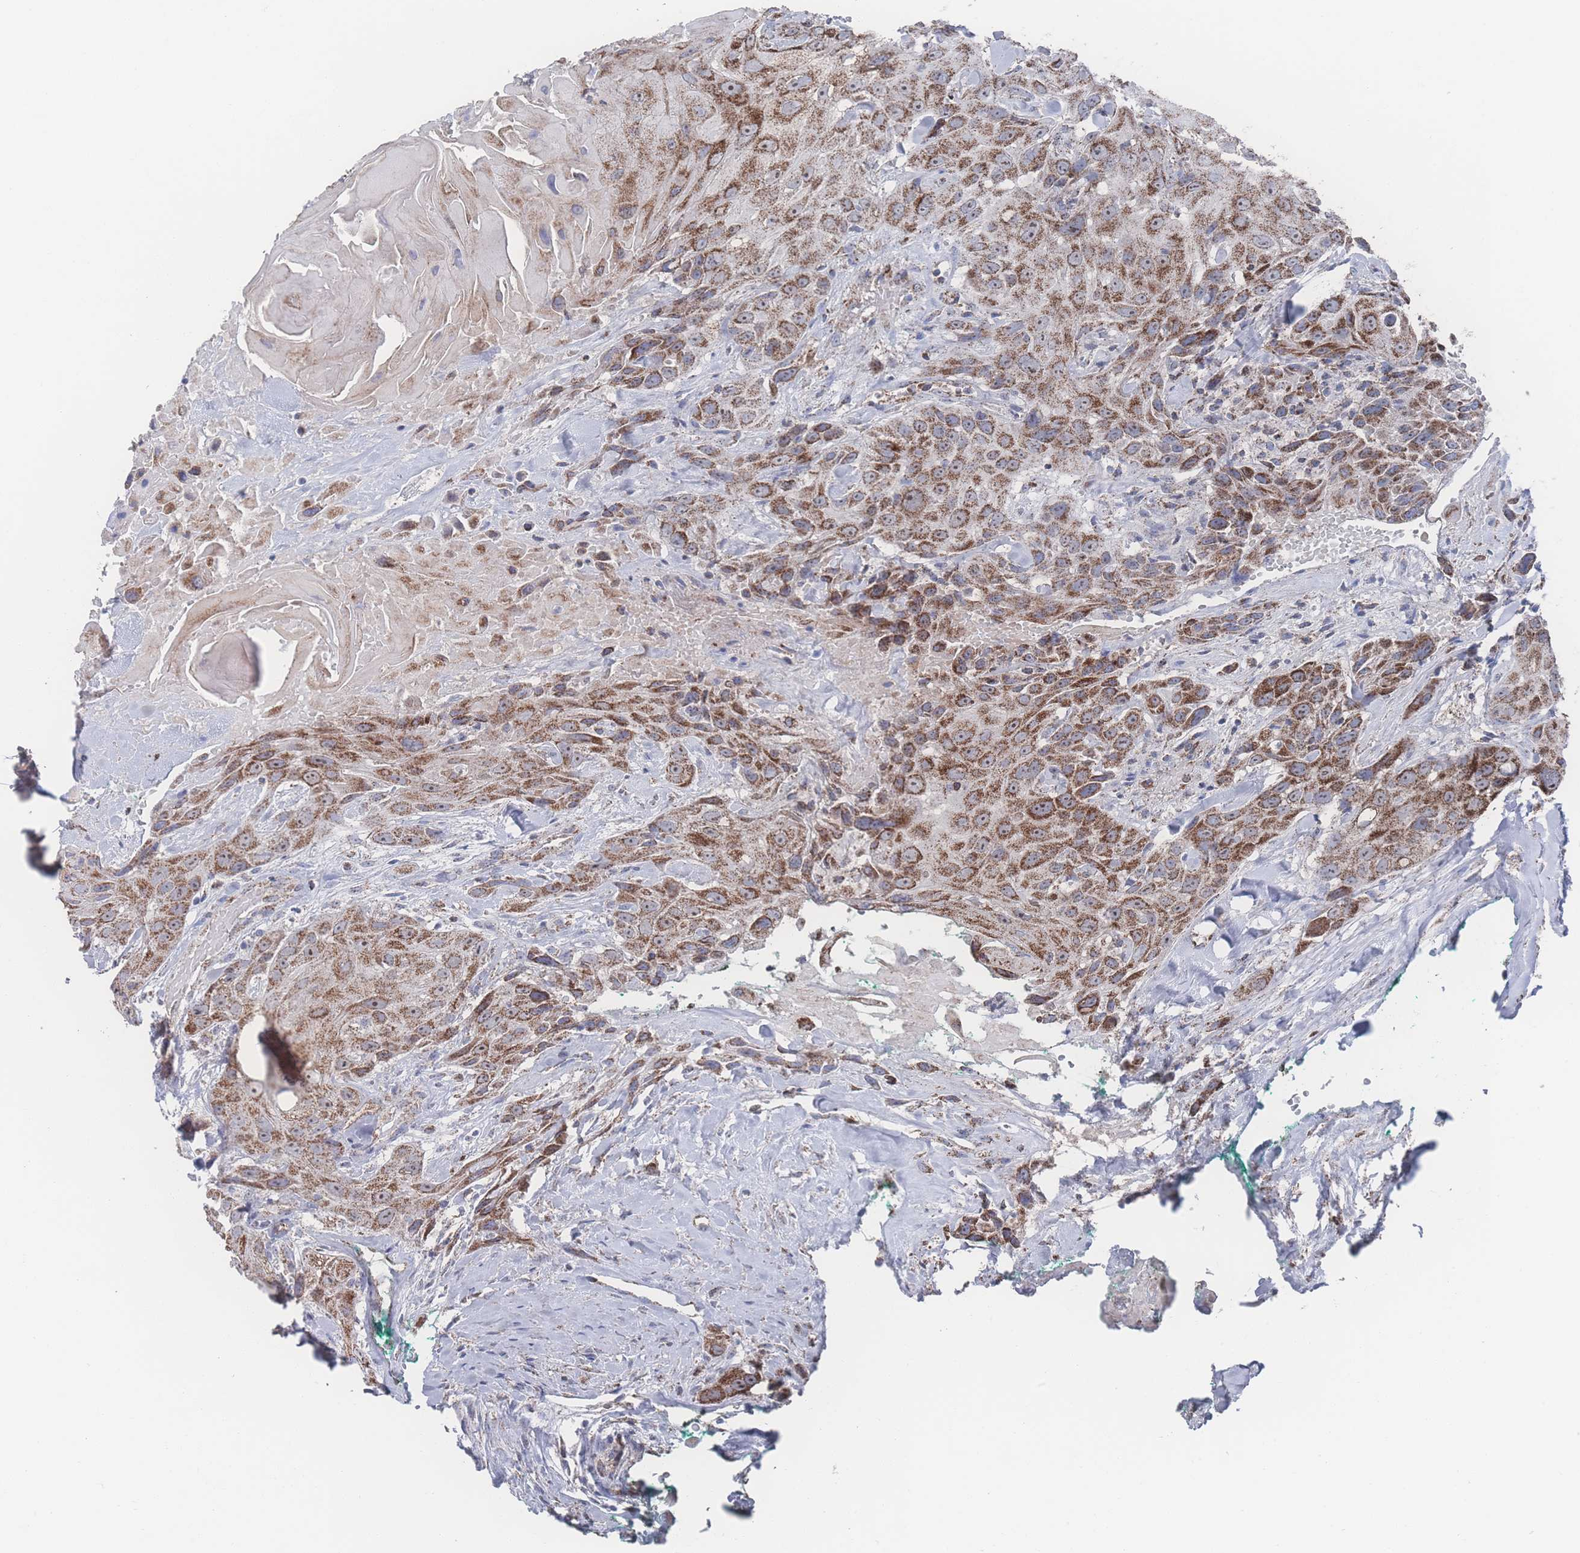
{"staining": {"intensity": "moderate", "quantity": ">75%", "location": "cytoplasmic/membranous,nuclear"}, "tissue": "head and neck cancer", "cell_type": "Tumor cells", "image_type": "cancer", "snomed": [{"axis": "morphology", "description": "Squamous cell carcinoma, NOS"}, {"axis": "topography", "description": "Head-Neck"}], "caption": "Moderate cytoplasmic/membranous and nuclear staining for a protein is present in approximately >75% of tumor cells of head and neck cancer using IHC.", "gene": "PEX14", "patient": {"sex": "male", "age": 81}}